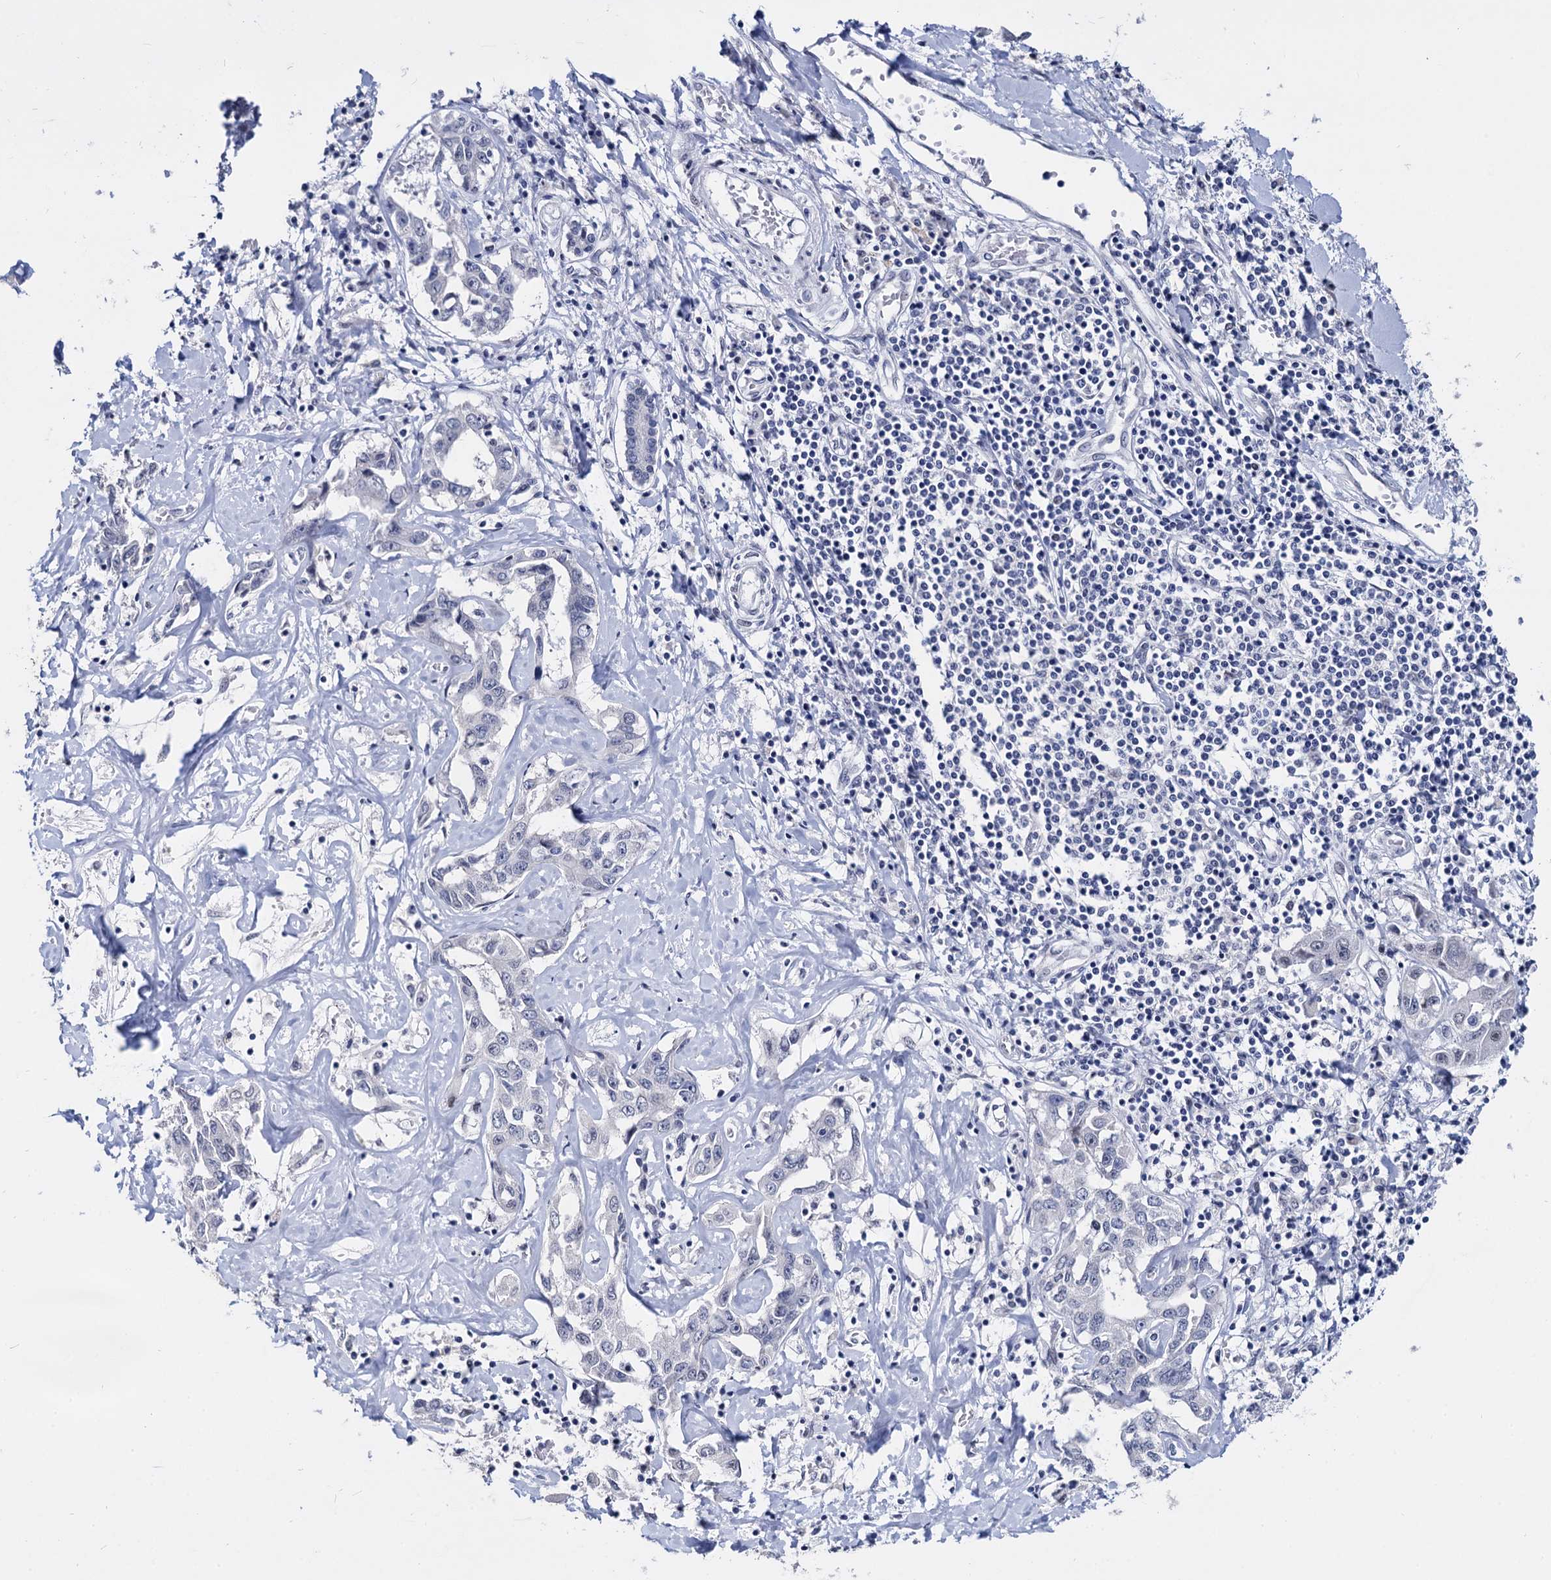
{"staining": {"intensity": "negative", "quantity": "none", "location": "none"}, "tissue": "liver cancer", "cell_type": "Tumor cells", "image_type": "cancer", "snomed": [{"axis": "morphology", "description": "Cholangiocarcinoma"}, {"axis": "topography", "description": "Liver"}], "caption": "The immunohistochemistry (IHC) micrograph has no significant expression in tumor cells of liver cancer (cholangiocarcinoma) tissue. Nuclei are stained in blue.", "gene": "MAGEA4", "patient": {"sex": "male", "age": 59}}